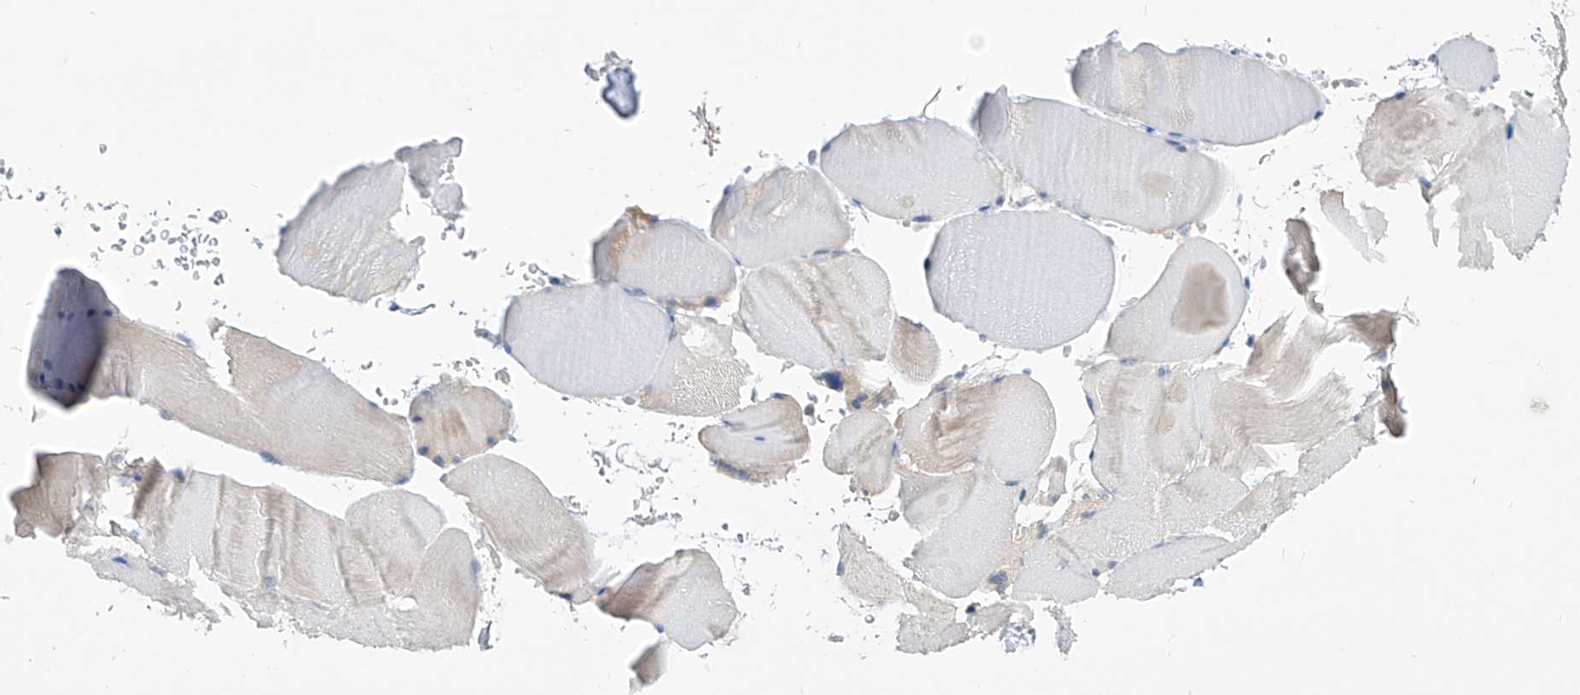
{"staining": {"intensity": "negative", "quantity": "none", "location": "none"}, "tissue": "skeletal muscle", "cell_type": "Myocytes", "image_type": "normal", "snomed": [{"axis": "morphology", "description": "Normal tissue, NOS"}, {"axis": "topography", "description": "Skeletal muscle"}, {"axis": "topography", "description": "Parathyroid gland"}], "caption": "DAB (3,3'-diaminobenzidine) immunohistochemical staining of unremarkable skeletal muscle exhibits no significant positivity in myocytes. (Stains: DAB (3,3'-diaminobenzidine) immunohistochemistry with hematoxylin counter stain, Microscopy: brightfield microscopy at high magnification).", "gene": "UFL1", "patient": {"sex": "female", "age": 37}}